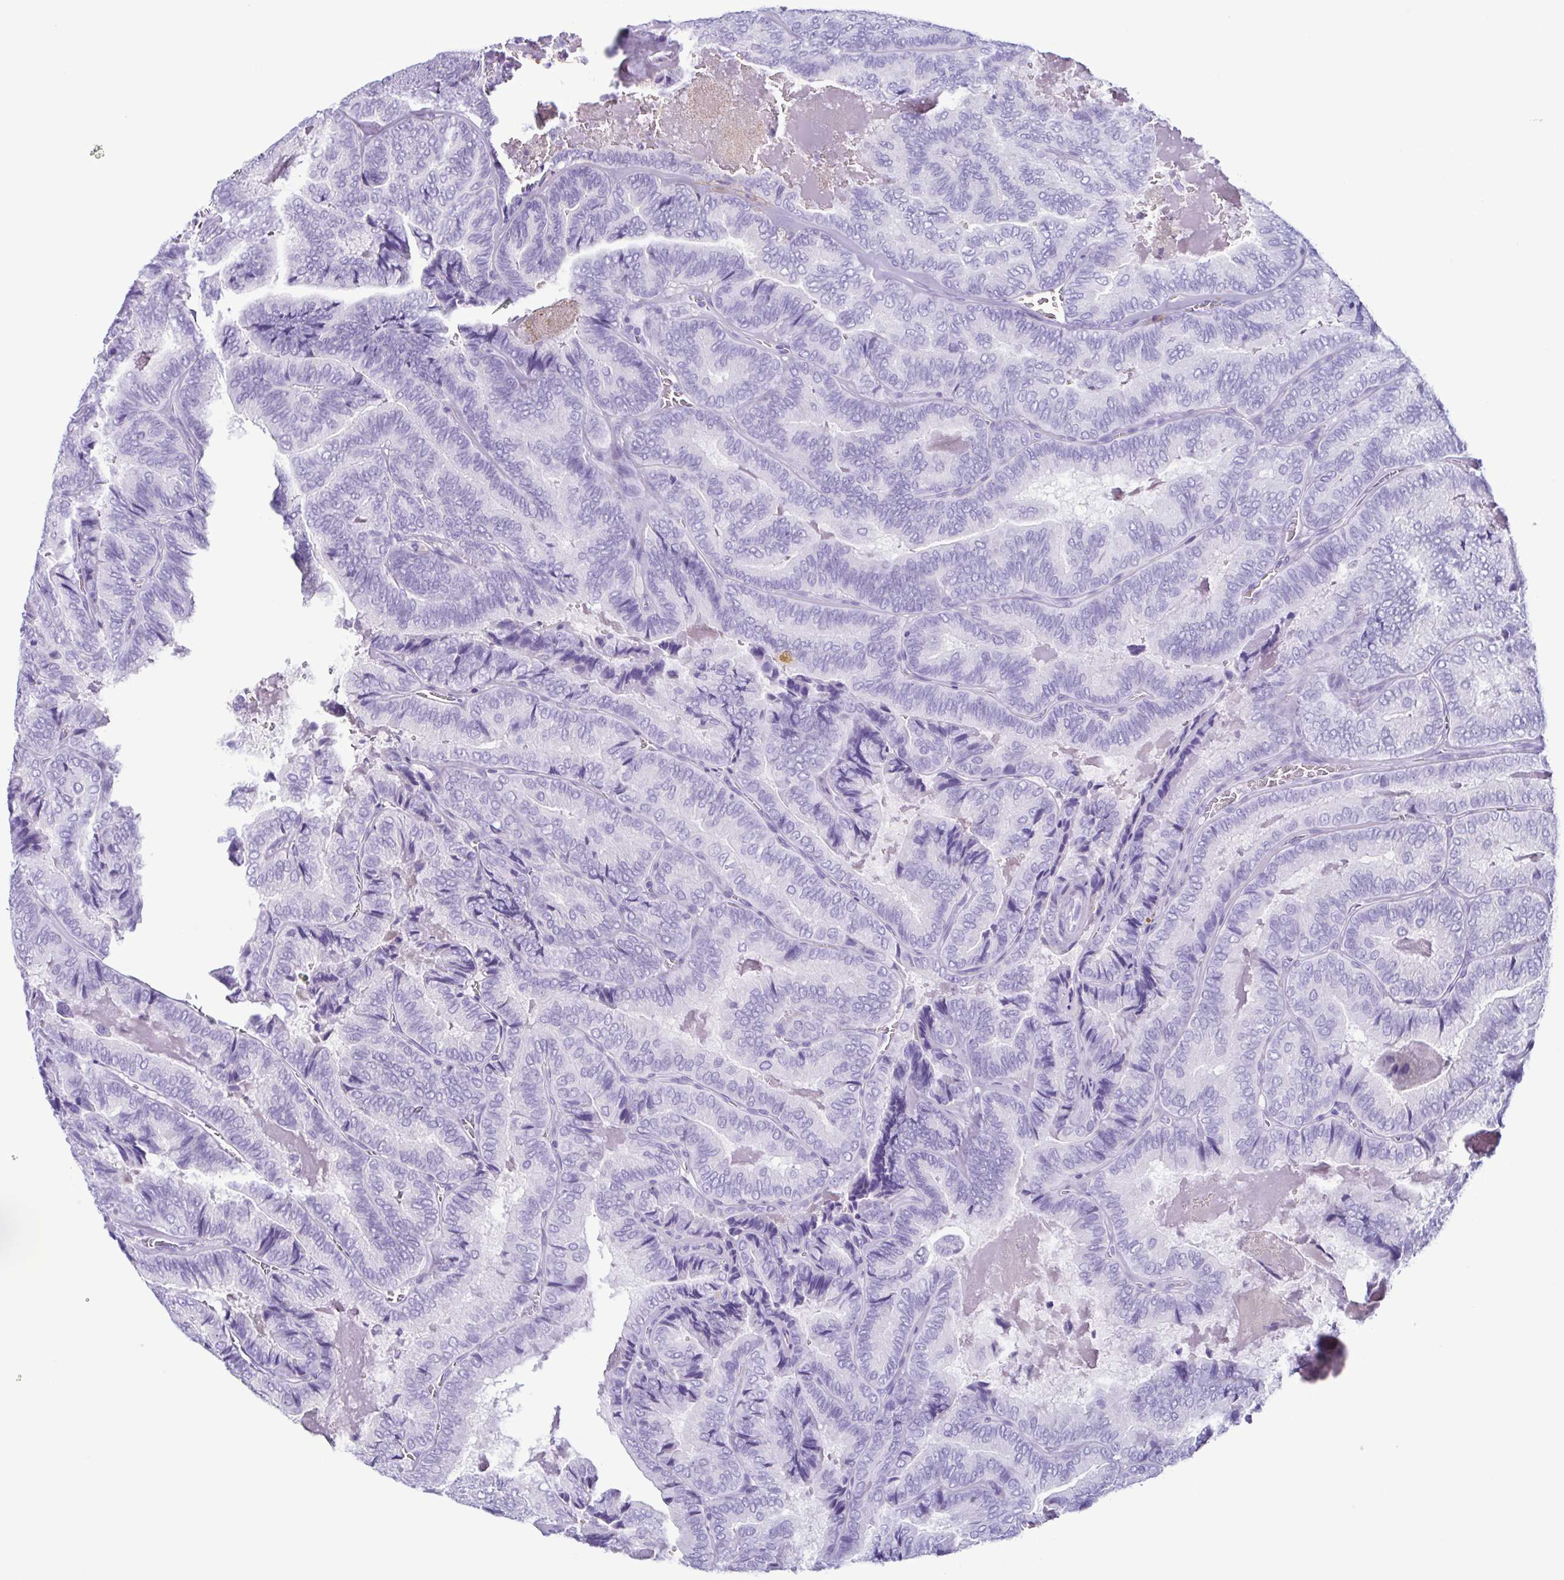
{"staining": {"intensity": "negative", "quantity": "none", "location": "none"}, "tissue": "thyroid cancer", "cell_type": "Tumor cells", "image_type": "cancer", "snomed": [{"axis": "morphology", "description": "Papillary adenocarcinoma, NOS"}, {"axis": "topography", "description": "Thyroid gland"}], "caption": "Tumor cells show no significant positivity in papillary adenocarcinoma (thyroid).", "gene": "LTF", "patient": {"sex": "female", "age": 75}}